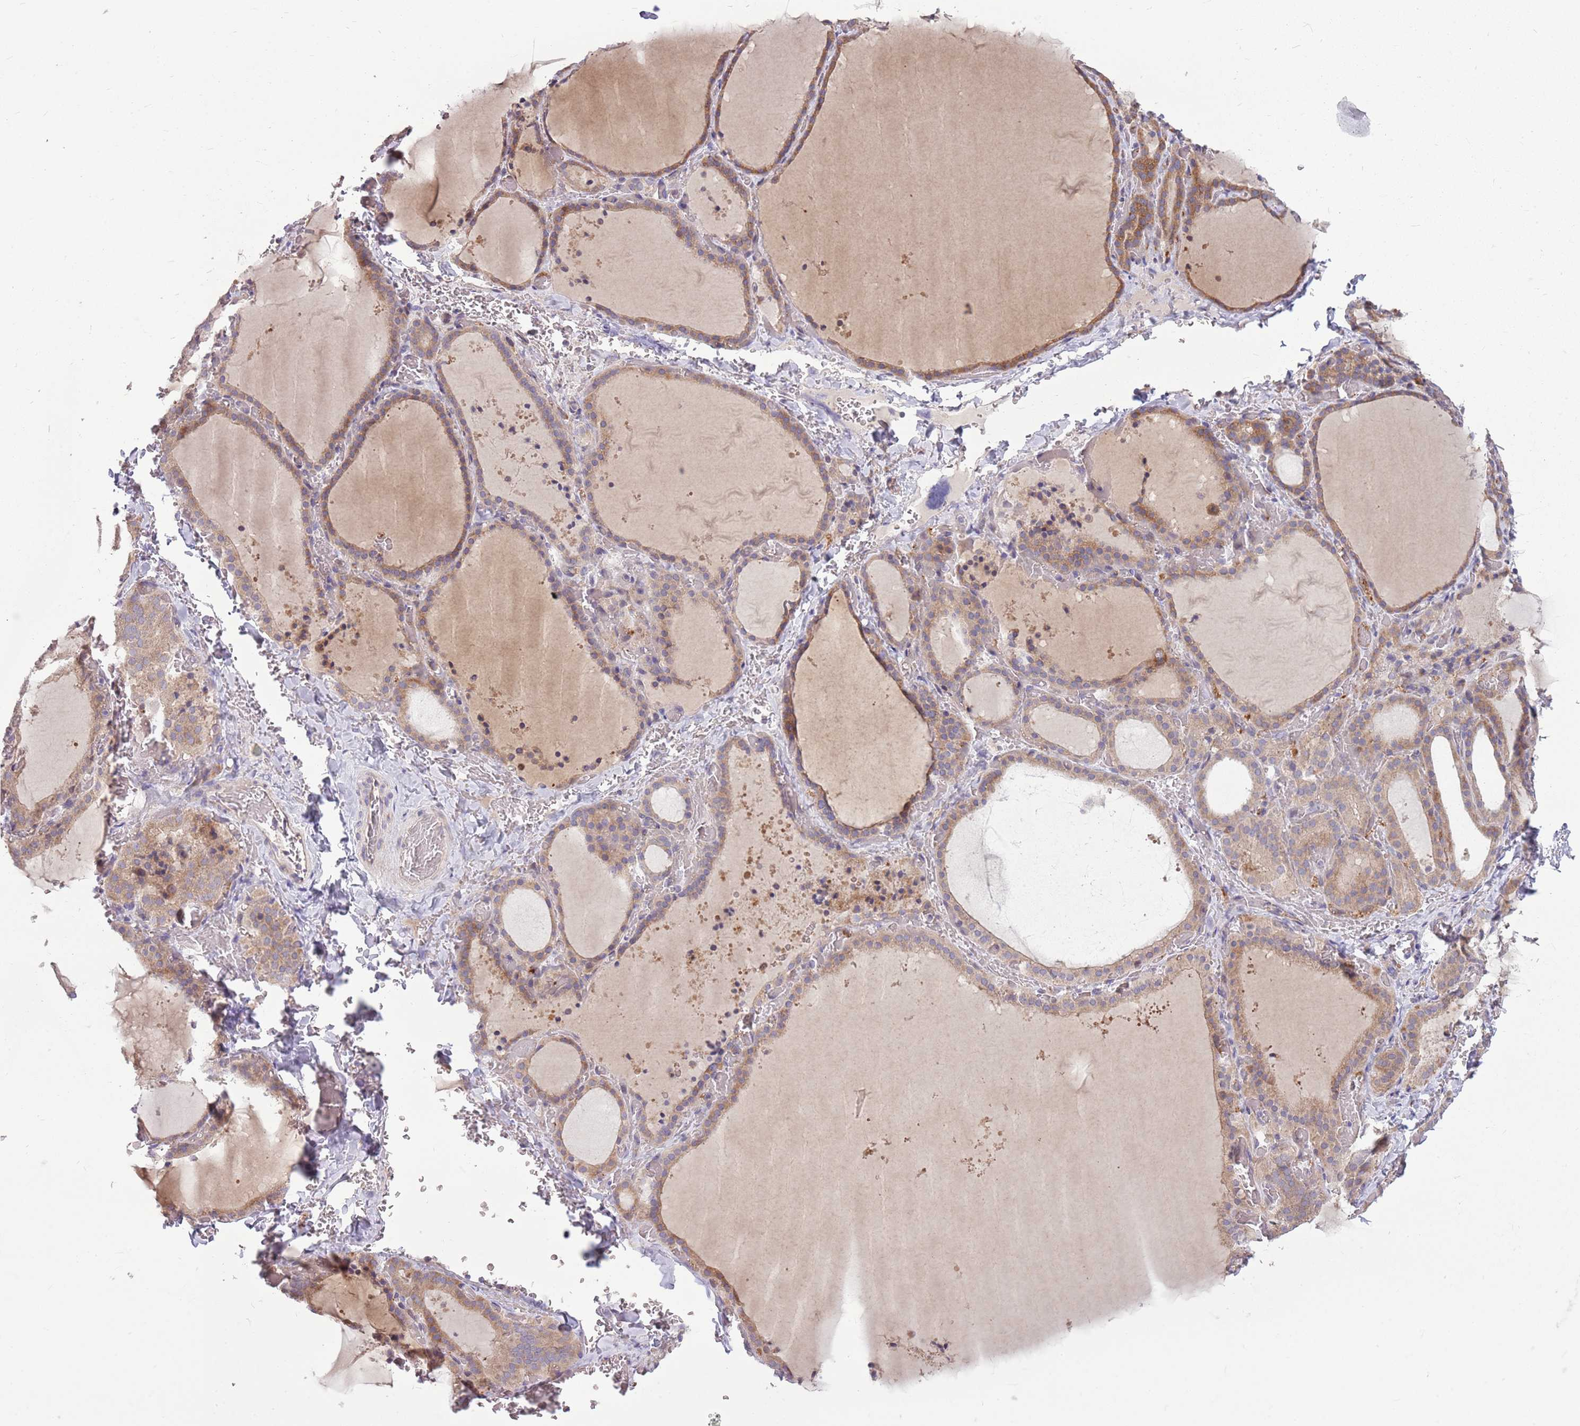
{"staining": {"intensity": "moderate", "quantity": ">75%", "location": "cytoplasmic/membranous"}, "tissue": "thyroid gland", "cell_type": "Glandular cells", "image_type": "normal", "snomed": [{"axis": "morphology", "description": "Normal tissue, NOS"}, {"axis": "topography", "description": "Thyroid gland"}], "caption": "Glandular cells show moderate cytoplasmic/membranous staining in approximately >75% of cells in benign thyroid gland.", "gene": "PPP1R27", "patient": {"sex": "female", "age": 39}}